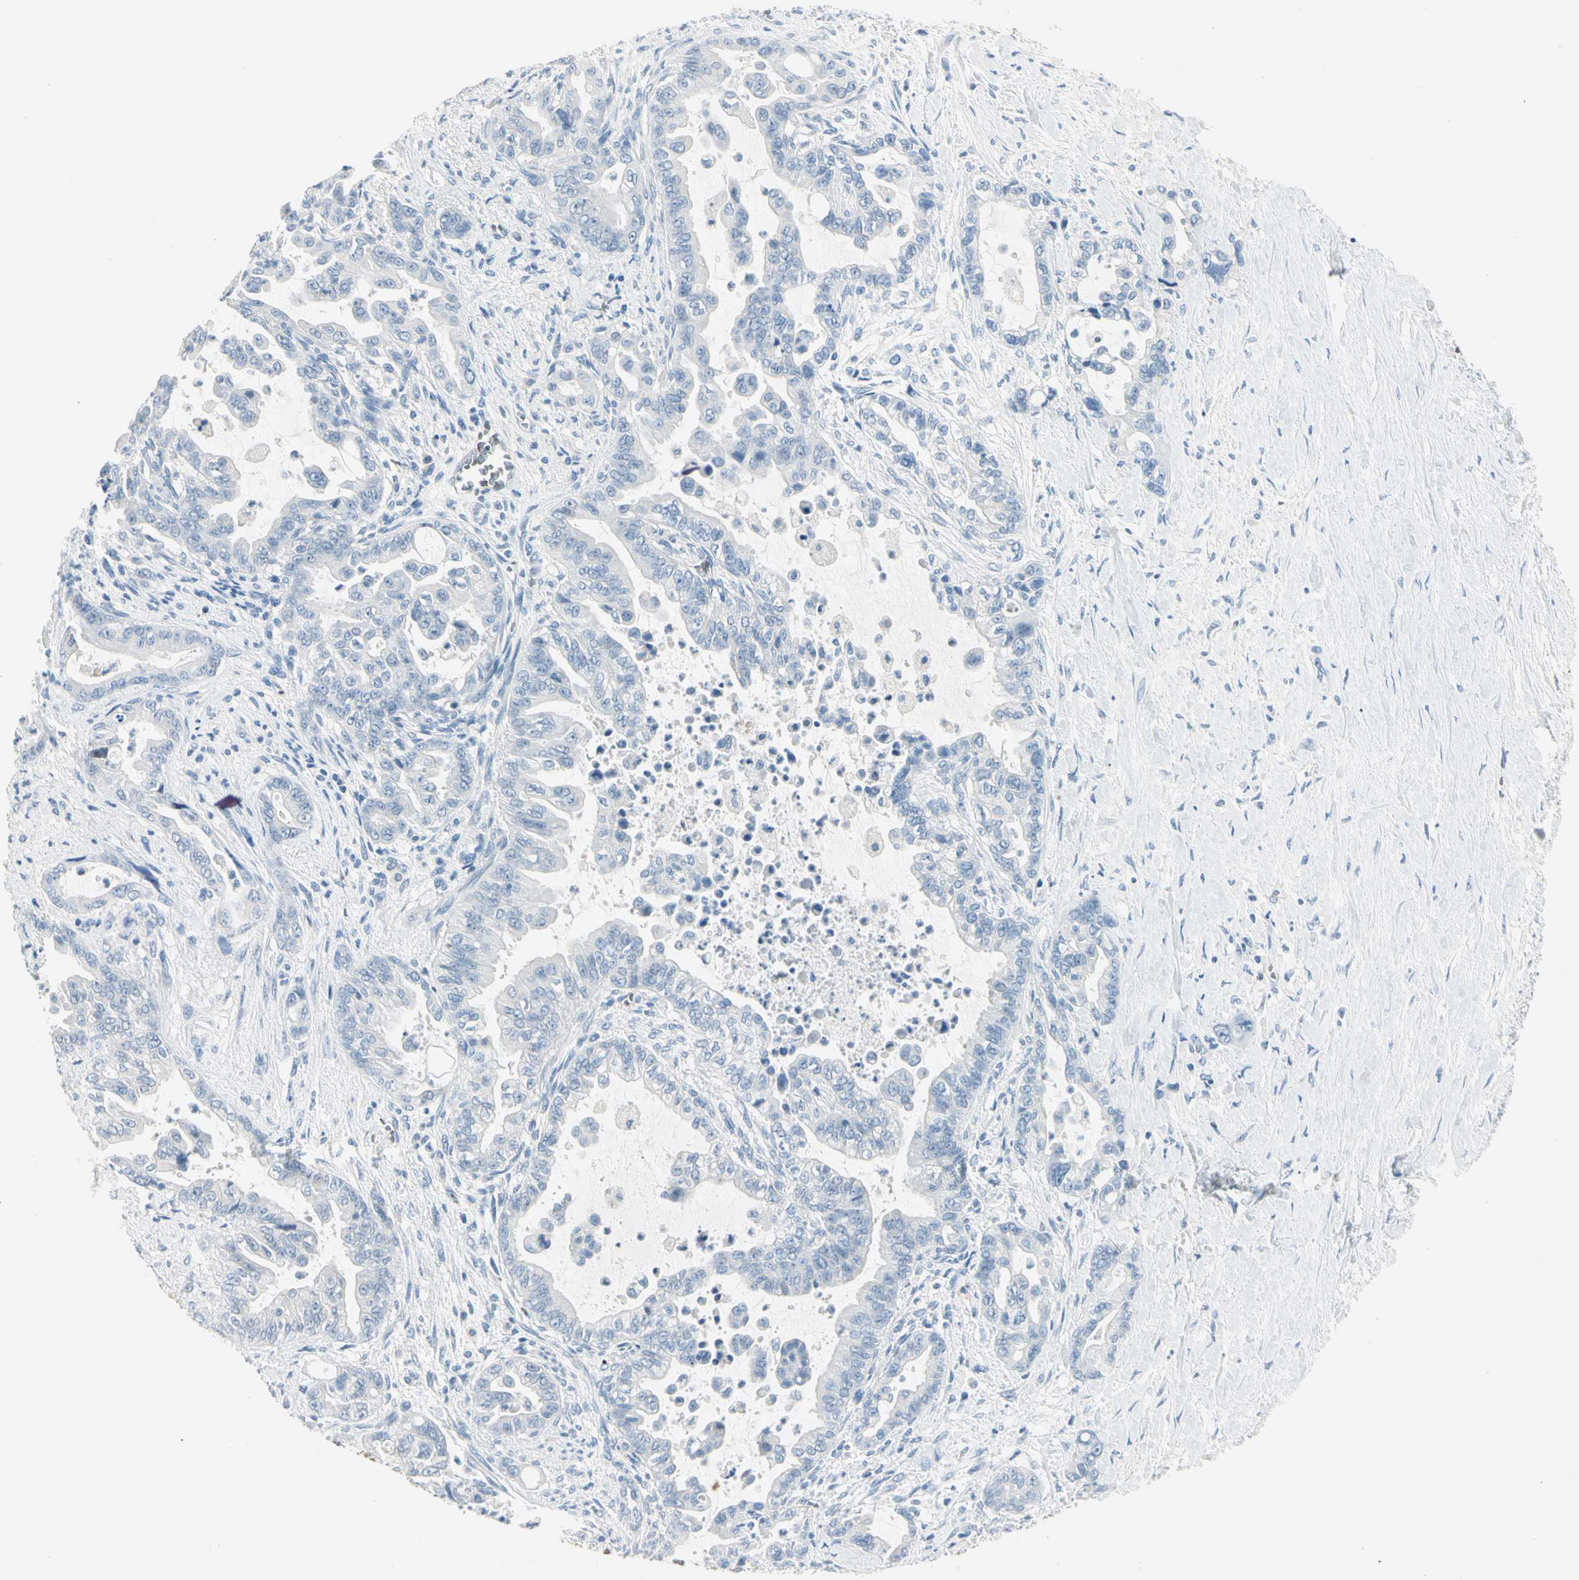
{"staining": {"intensity": "negative", "quantity": "none", "location": "none"}, "tissue": "pancreatic cancer", "cell_type": "Tumor cells", "image_type": "cancer", "snomed": [{"axis": "morphology", "description": "Adenocarcinoma, NOS"}, {"axis": "topography", "description": "Pancreas"}], "caption": "Protein analysis of adenocarcinoma (pancreatic) reveals no significant expression in tumor cells.", "gene": "CA1", "patient": {"sex": "male", "age": 70}}